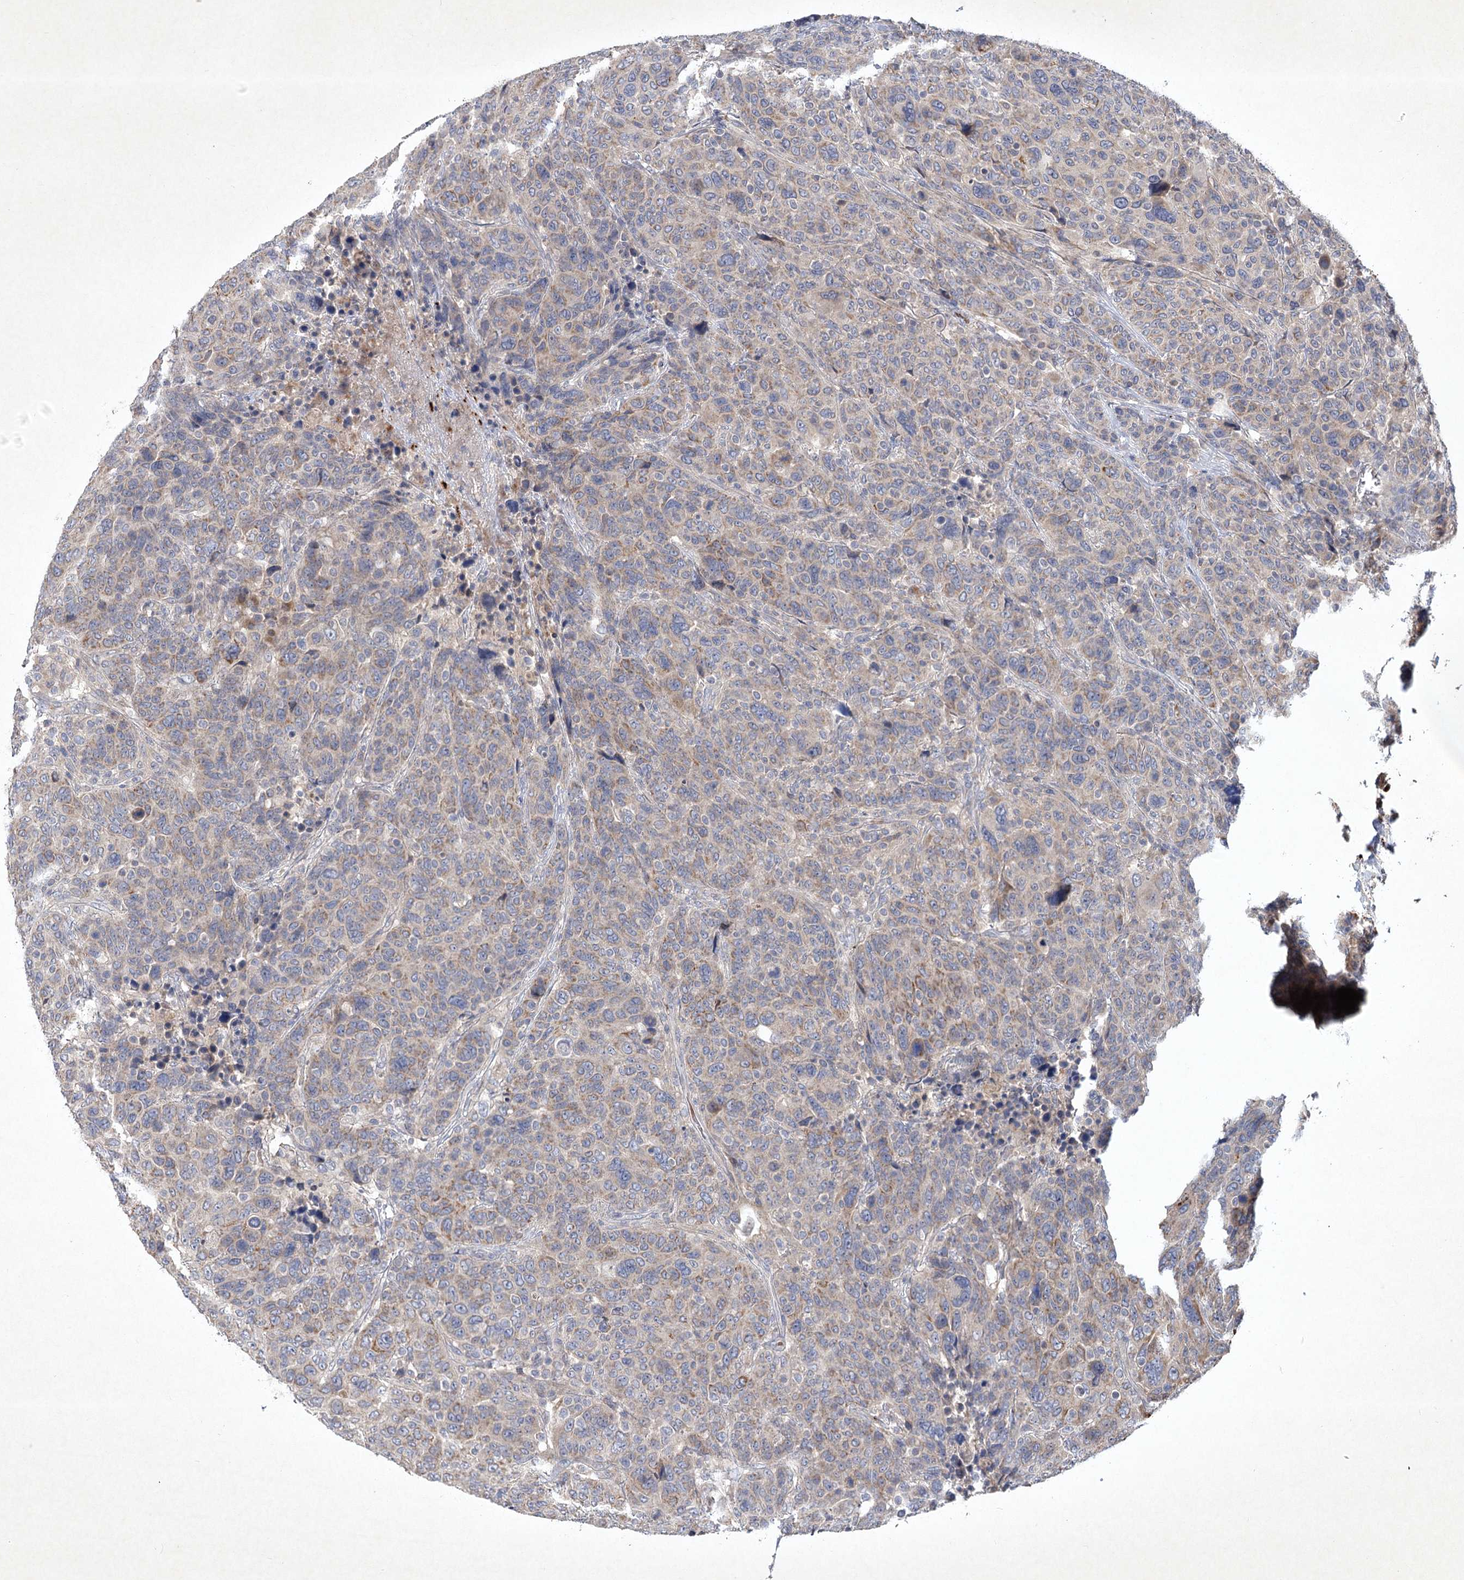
{"staining": {"intensity": "weak", "quantity": "<25%", "location": "cytoplasmic/membranous"}, "tissue": "breast cancer", "cell_type": "Tumor cells", "image_type": "cancer", "snomed": [{"axis": "morphology", "description": "Duct carcinoma"}, {"axis": "topography", "description": "Breast"}], "caption": "This is an IHC micrograph of human breast cancer (intraductal carcinoma). There is no expression in tumor cells.", "gene": "PYROXD2", "patient": {"sex": "female", "age": 37}}